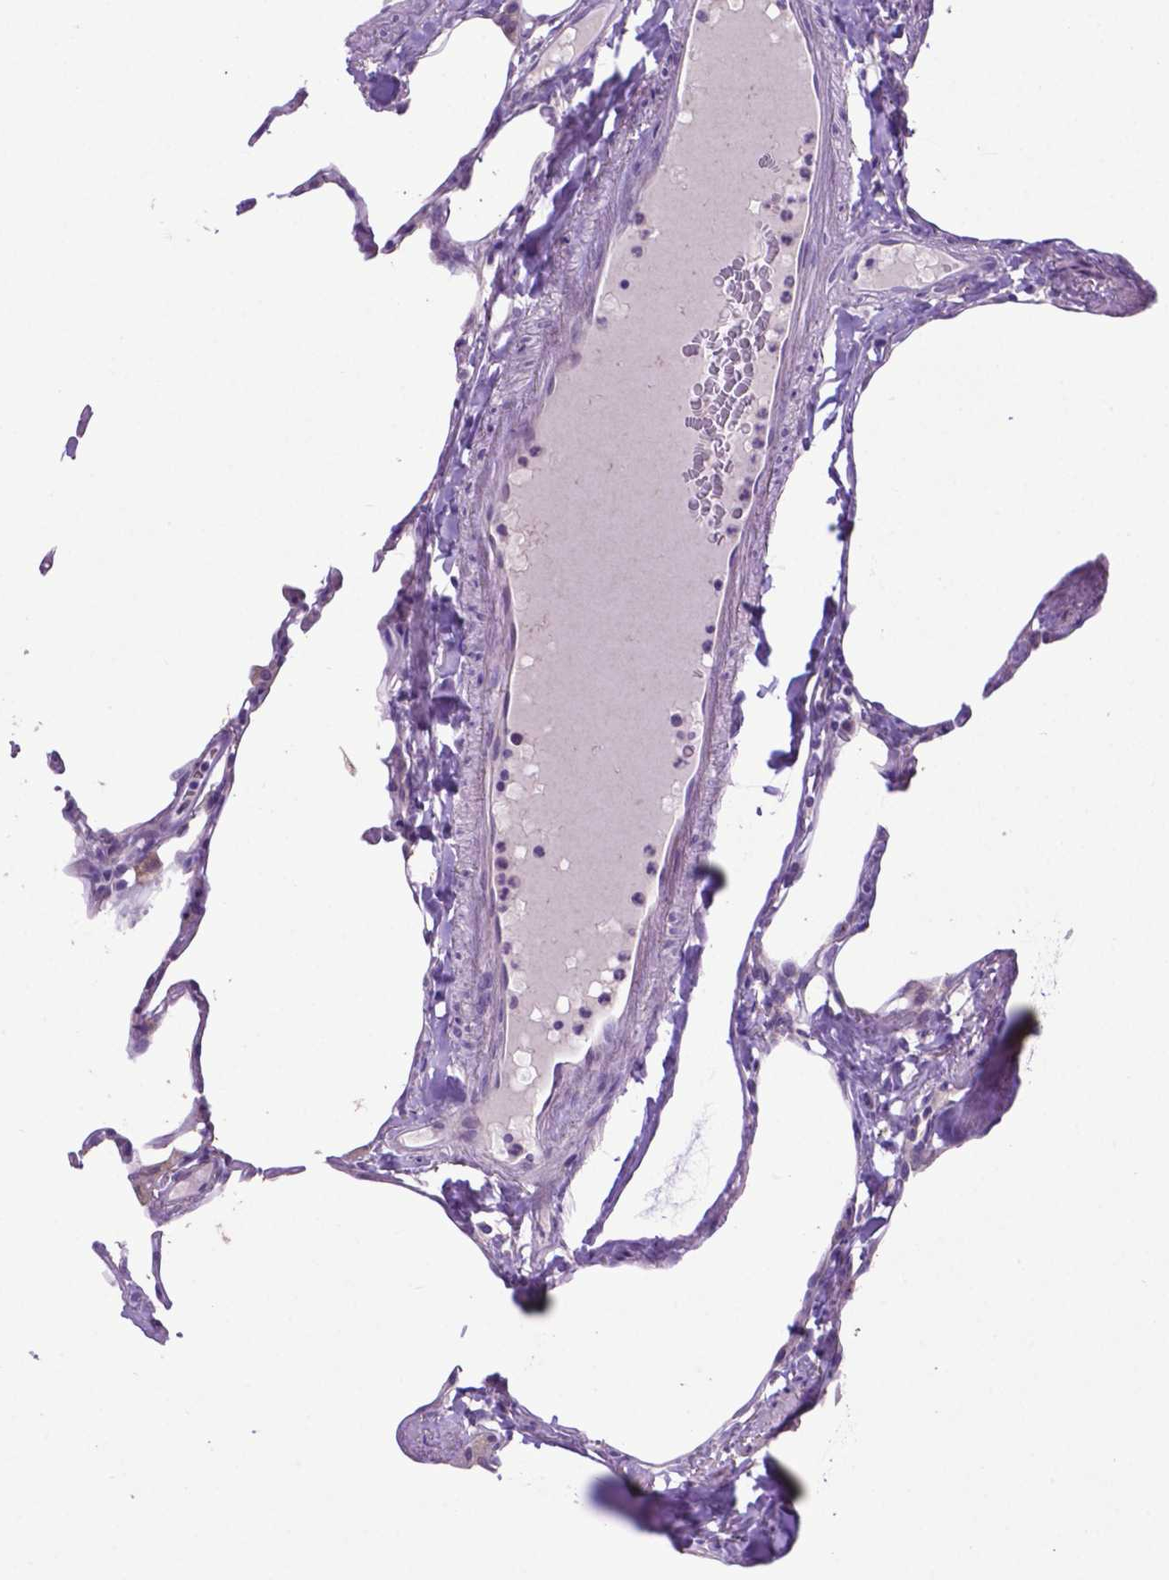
{"staining": {"intensity": "negative", "quantity": "none", "location": "none"}, "tissue": "lung", "cell_type": "Alveolar cells", "image_type": "normal", "snomed": [{"axis": "morphology", "description": "Normal tissue, NOS"}, {"axis": "topography", "description": "Lung"}], "caption": "IHC histopathology image of unremarkable lung: human lung stained with DAB exhibits no significant protein expression in alveolar cells. (IHC, brightfield microscopy, high magnification).", "gene": "ADRA2B", "patient": {"sex": "male", "age": 65}}